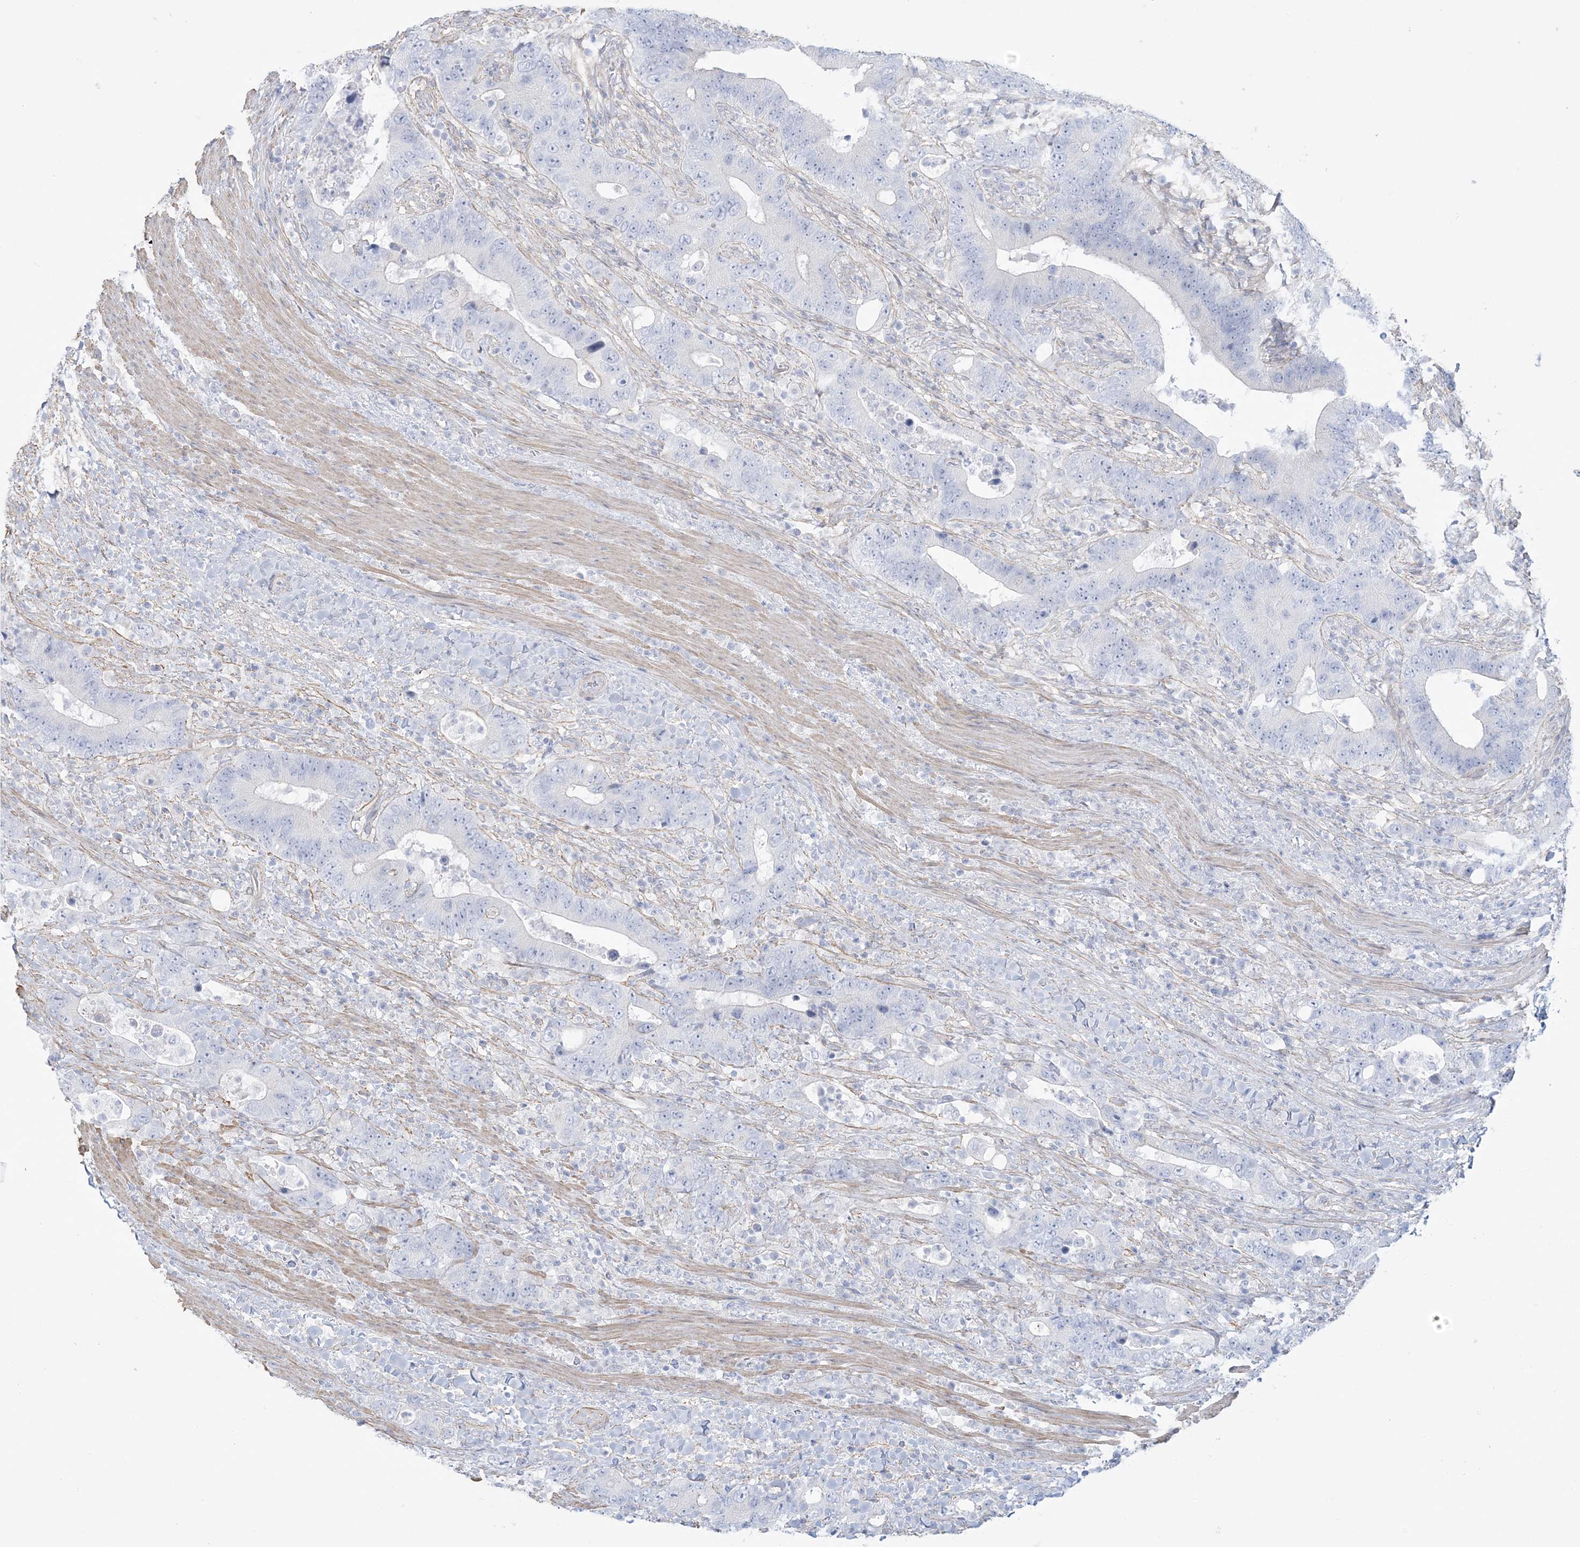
{"staining": {"intensity": "negative", "quantity": "none", "location": "none"}, "tissue": "colorectal cancer", "cell_type": "Tumor cells", "image_type": "cancer", "snomed": [{"axis": "morphology", "description": "Adenocarcinoma, NOS"}, {"axis": "topography", "description": "Colon"}], "caption": "Immunohistochemistry (IHC) histopathology image of neoplastic tissue: colorectal cancer stained with DAB reveals no significant protein staining in tumor cells.", "gene": "AGXT", "patient": {"sex": "female", "age": 75}}